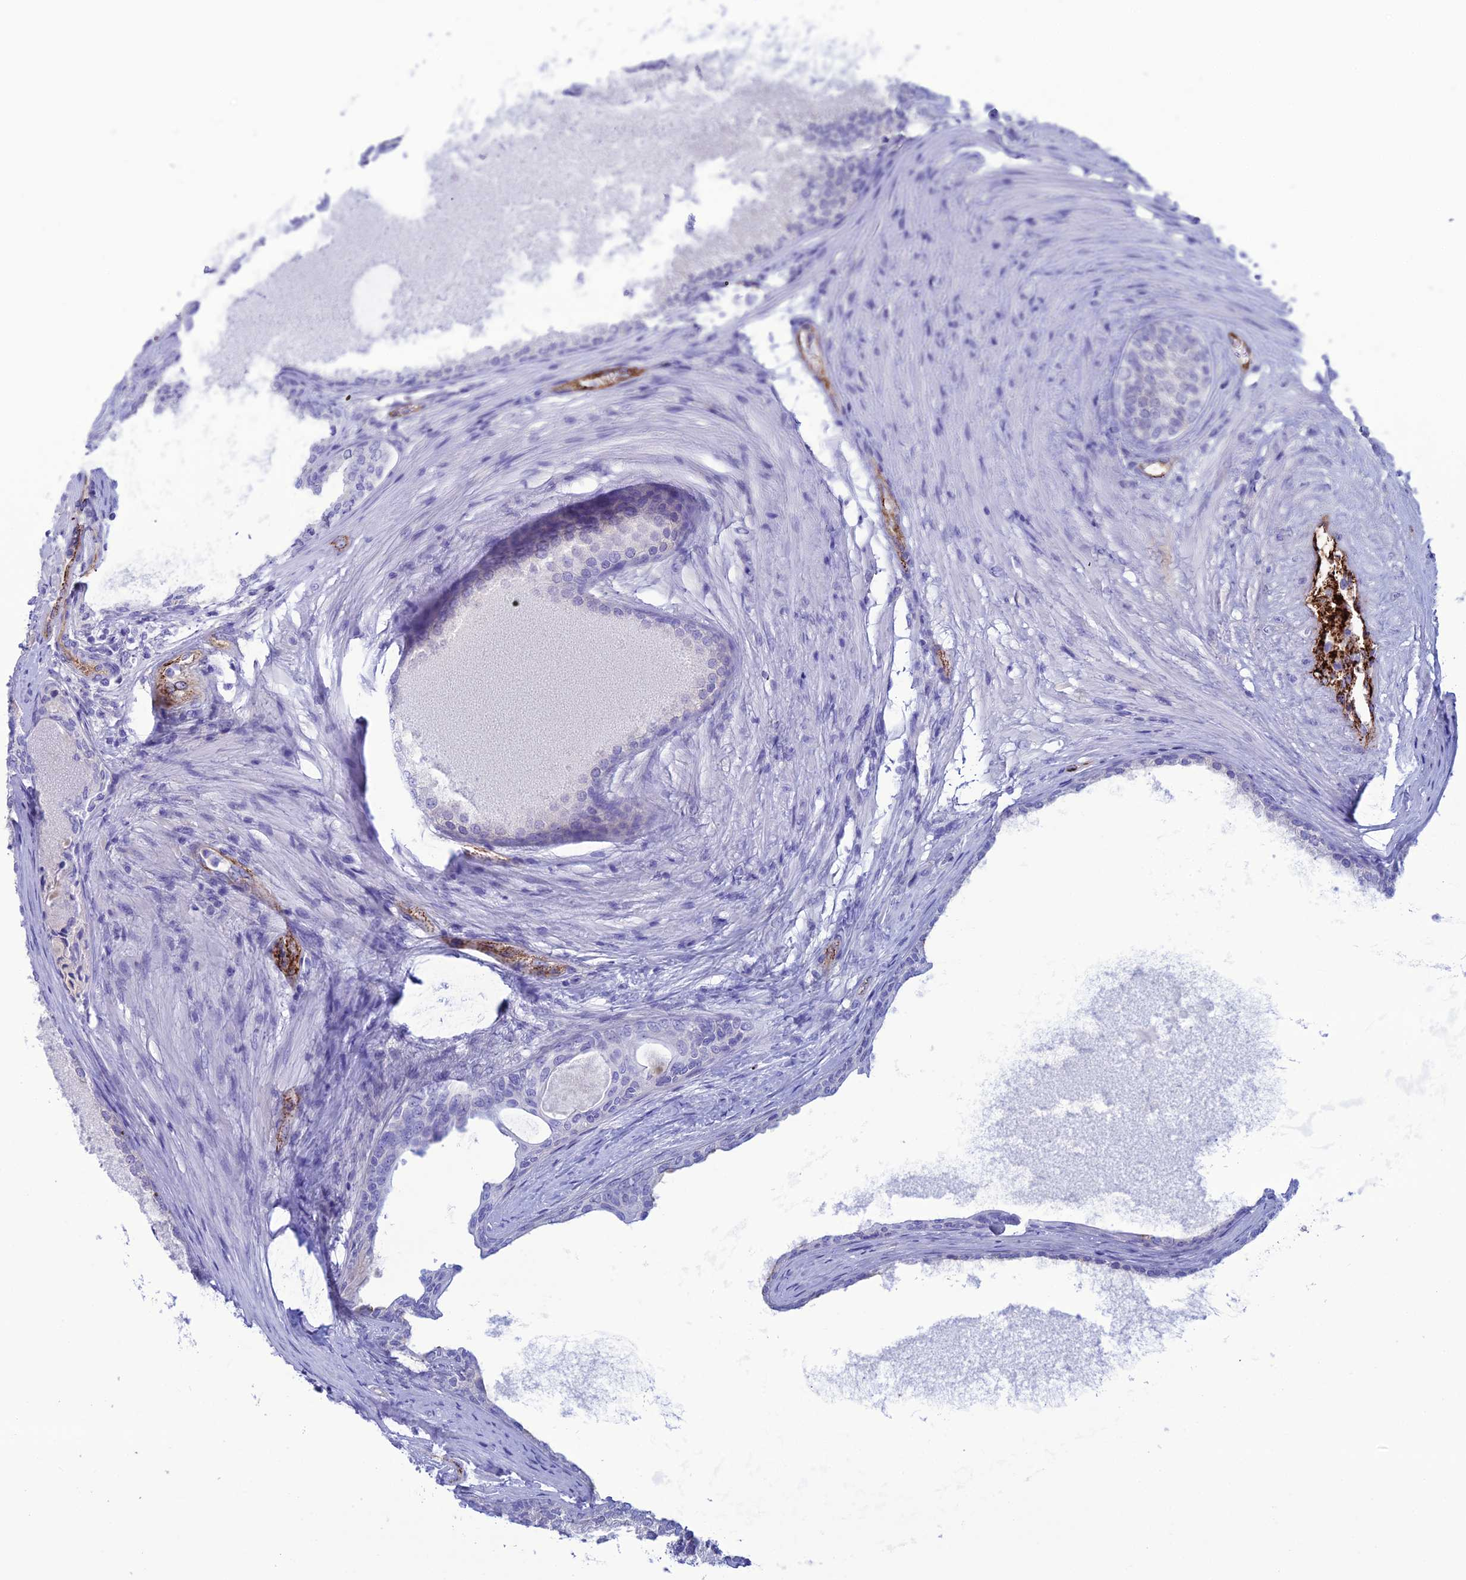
{"staining": {"intensity": "negative", "quantity": "none", "location": "none"}, "tissue": "prostate", "cell_type": "Glandular cells", "image_type": "normal", "snomed": [{"axis": "morphology", "description": "Normal tissue, NOS"}, {"axis": "topography", "description": "Prostate"}], "caption": "Immunohistochemistry of benign human prostate exhibits no positivity in glandular cells. The staining is performed using DAB (3,3'-diaminobenzidine) brown chromogen with nuclei counter-stained in using hematoxylin.", "gene": "CDC42EP5", "patient": {"sex": "male", "age": 76}}